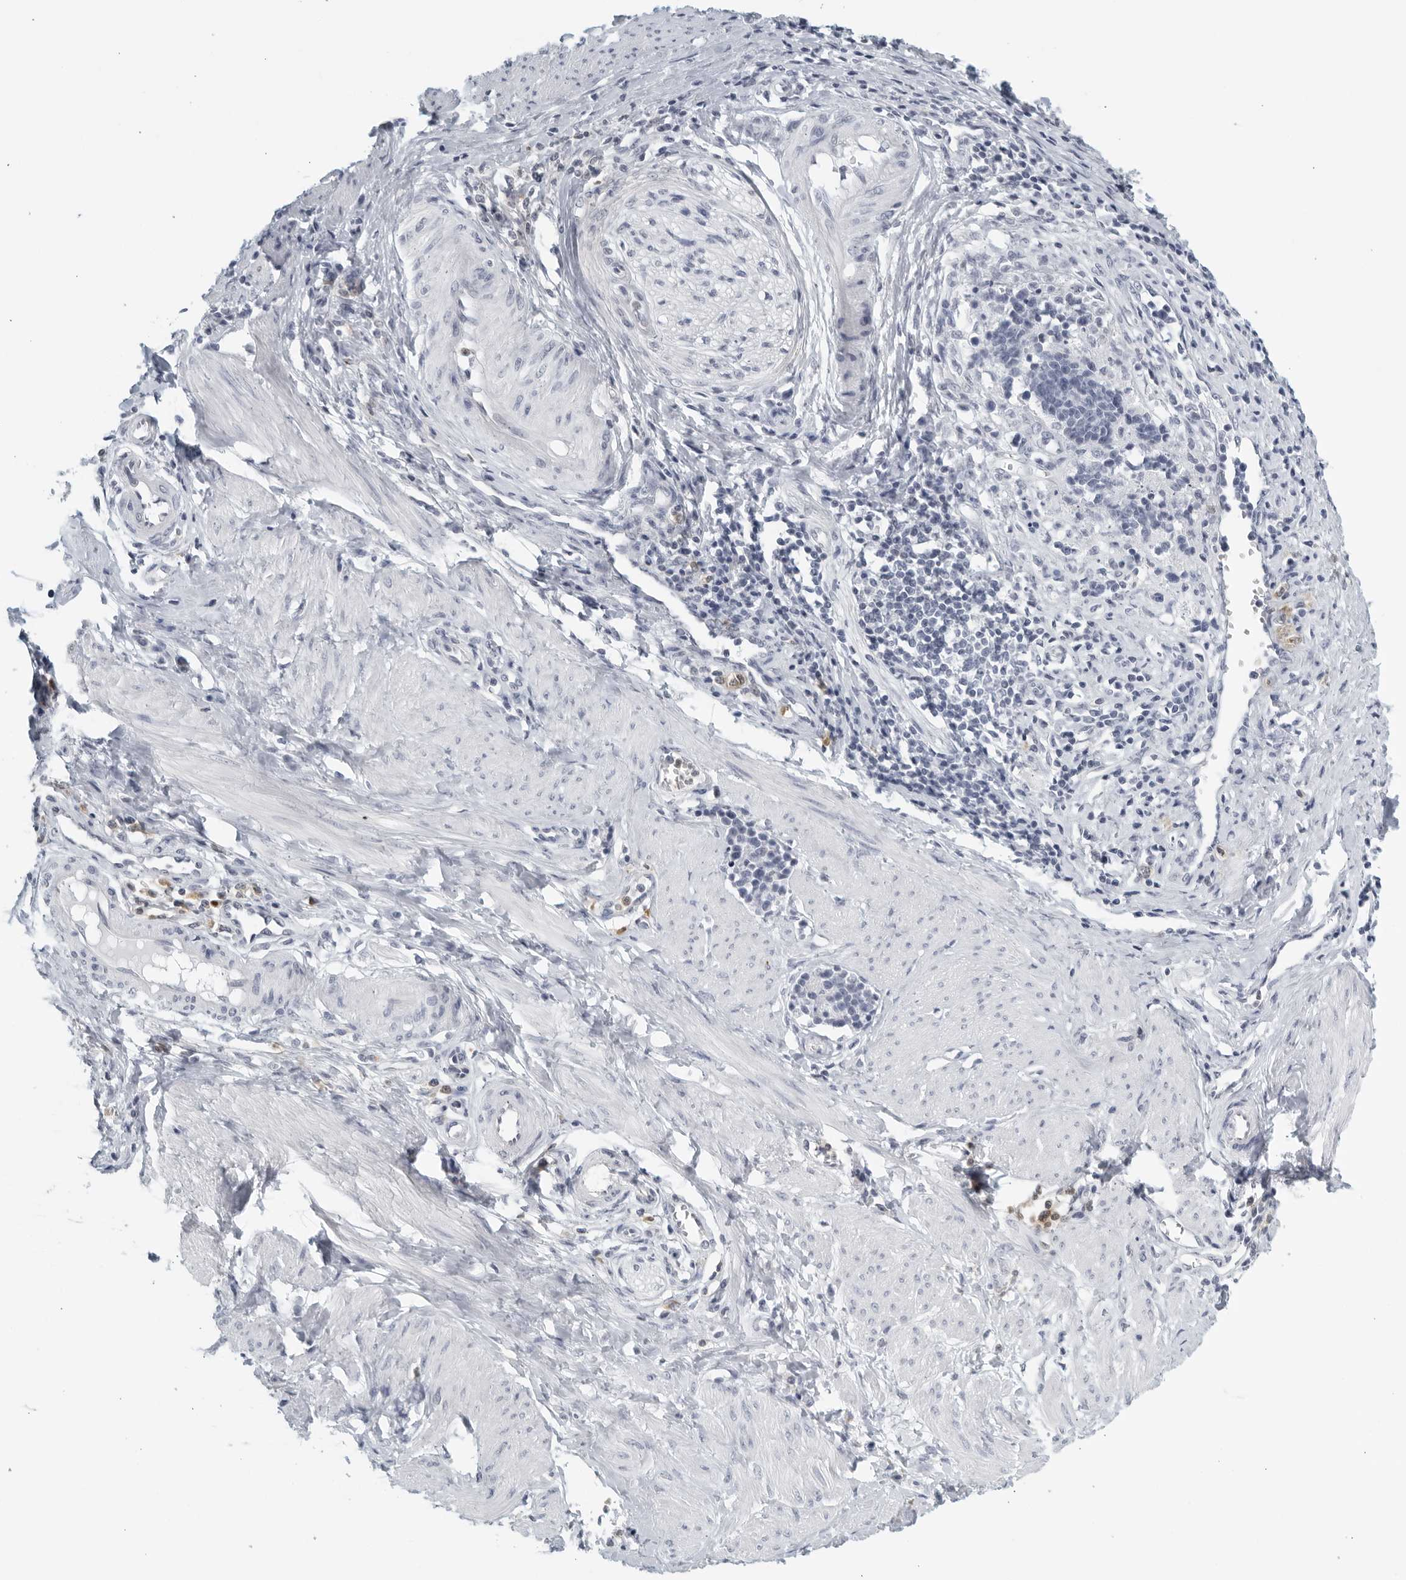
{"staining": {"intensity": "negative", "quantity": "none", "location": "none"}, "tissue": "cervical cancer", "cell_type": "Tumor cells", "image_type": "cancer", "snomed": [{"axis": "morphology", "description": "Normal tissue, NOS"}, {"axis": "morphology", "description": "Squamous cell carcinoma, NOS"}, {"axis": "topography", "description": "Cervix"}], "caption": "Cervical squamous cell carcinoma was stained to show a protein in brown. There is no significant positivity in tumor cells. (Stains: DAB immunohistochemistry with hematoxylin counter stain, Microscopy: brightfield microscopy at high magnification).", "gene": "KLK7", "patient": {"sex": "female", "age": 35}}